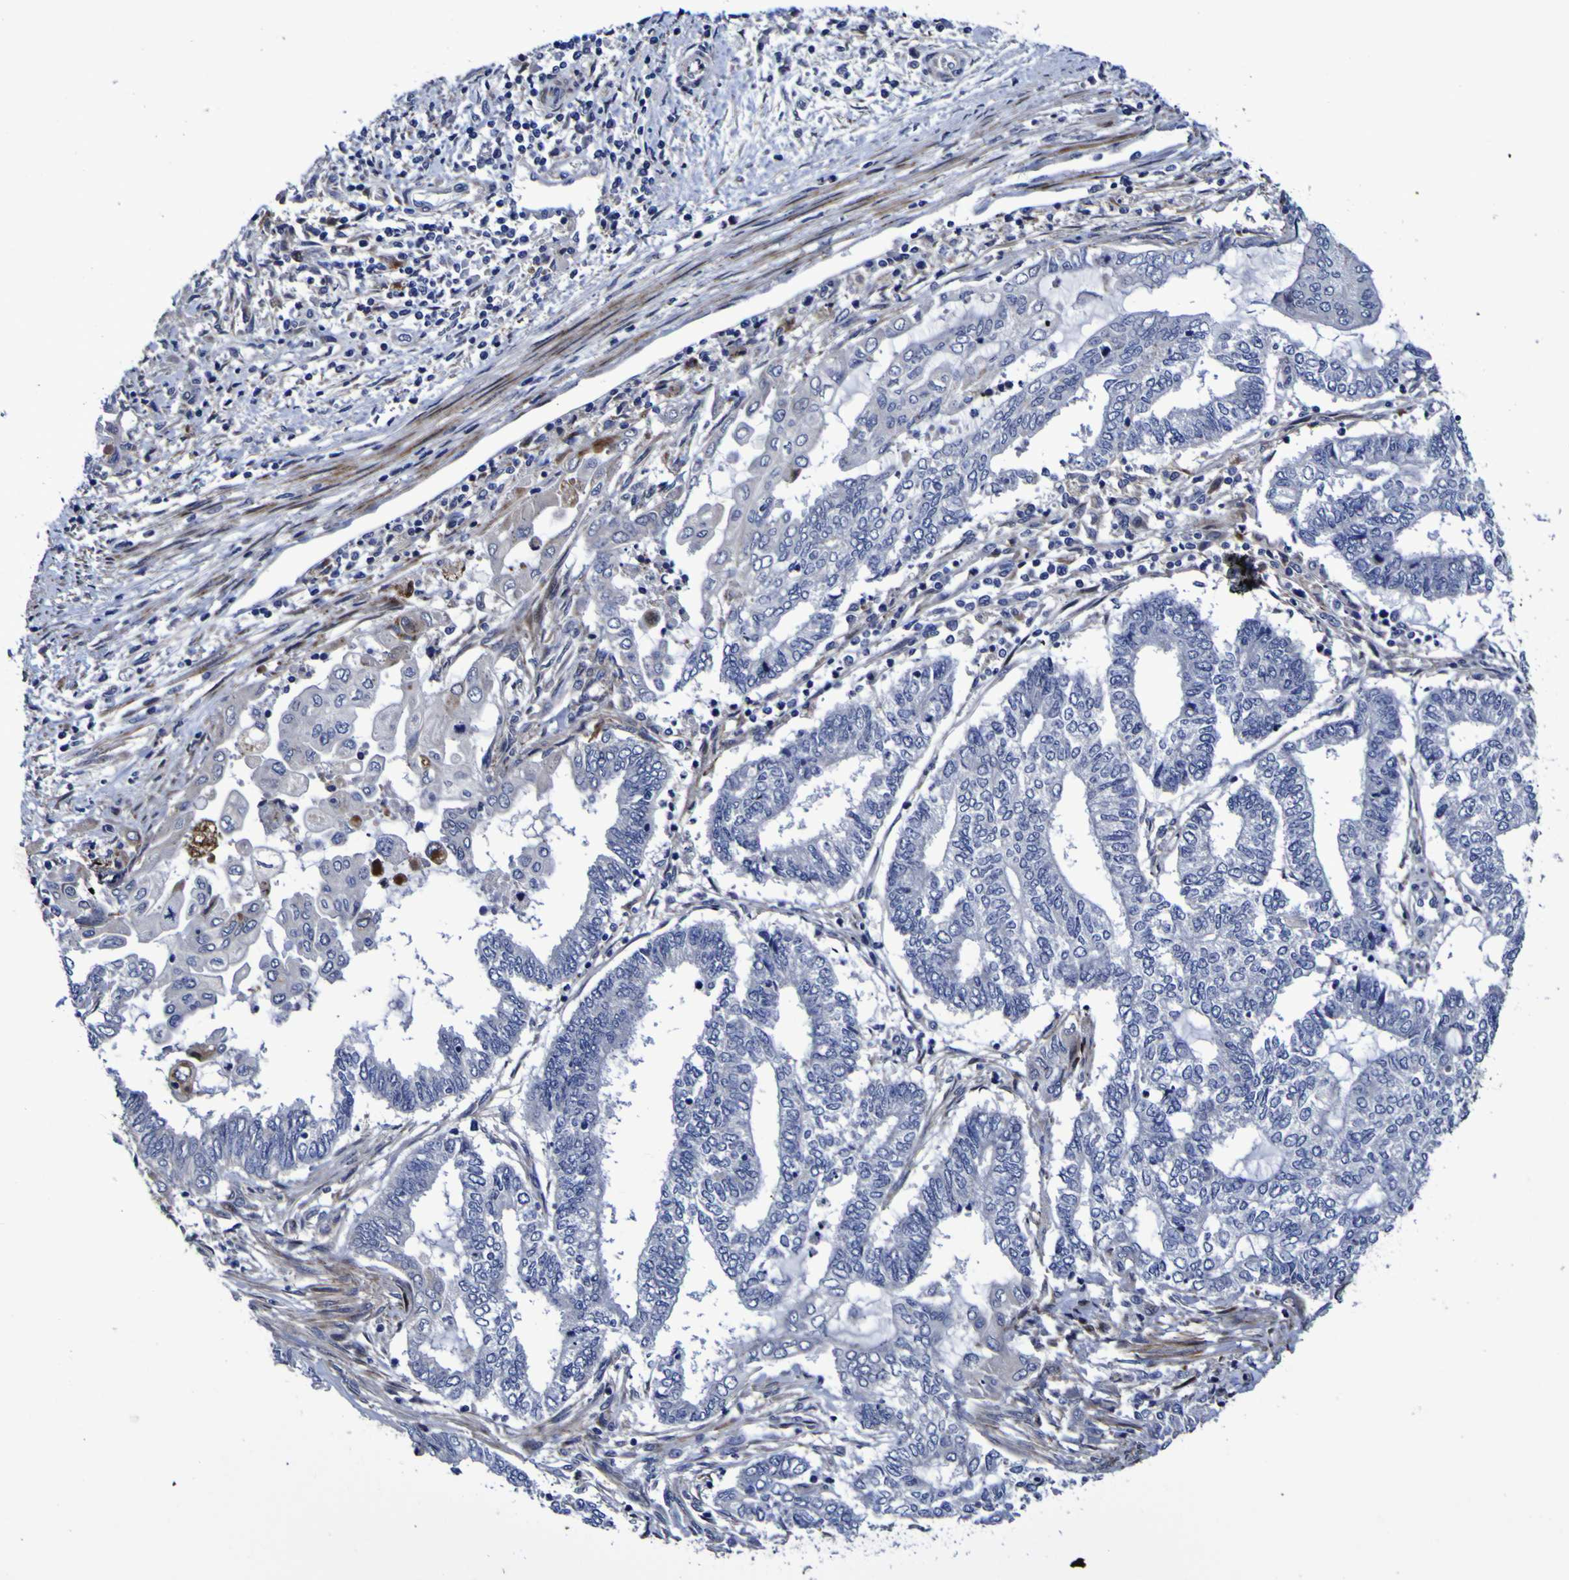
{"staining": {"intensity": "moderate", "quantity": "<25%", "location": "cytoplasmic/membranous"}, "tissue": "endometrial cancer", "cell_type": "Tumor cells", "image_type": "cancer", "snomed": [{"axis": "morphology", "description": "Adenocarcinoma, NOS"}, {"axis": "topography", "description": "Uterus"}, {"axis": "topography", "description": "Endometrium"}], "caption": "A brown stain highlights moderate cytoplasmic/membranous staining of a protein in adenocarcinoma (endometrial) tumor cells.", "gene": "MGLL", "patient": {"sex": "female", "age": 70}}